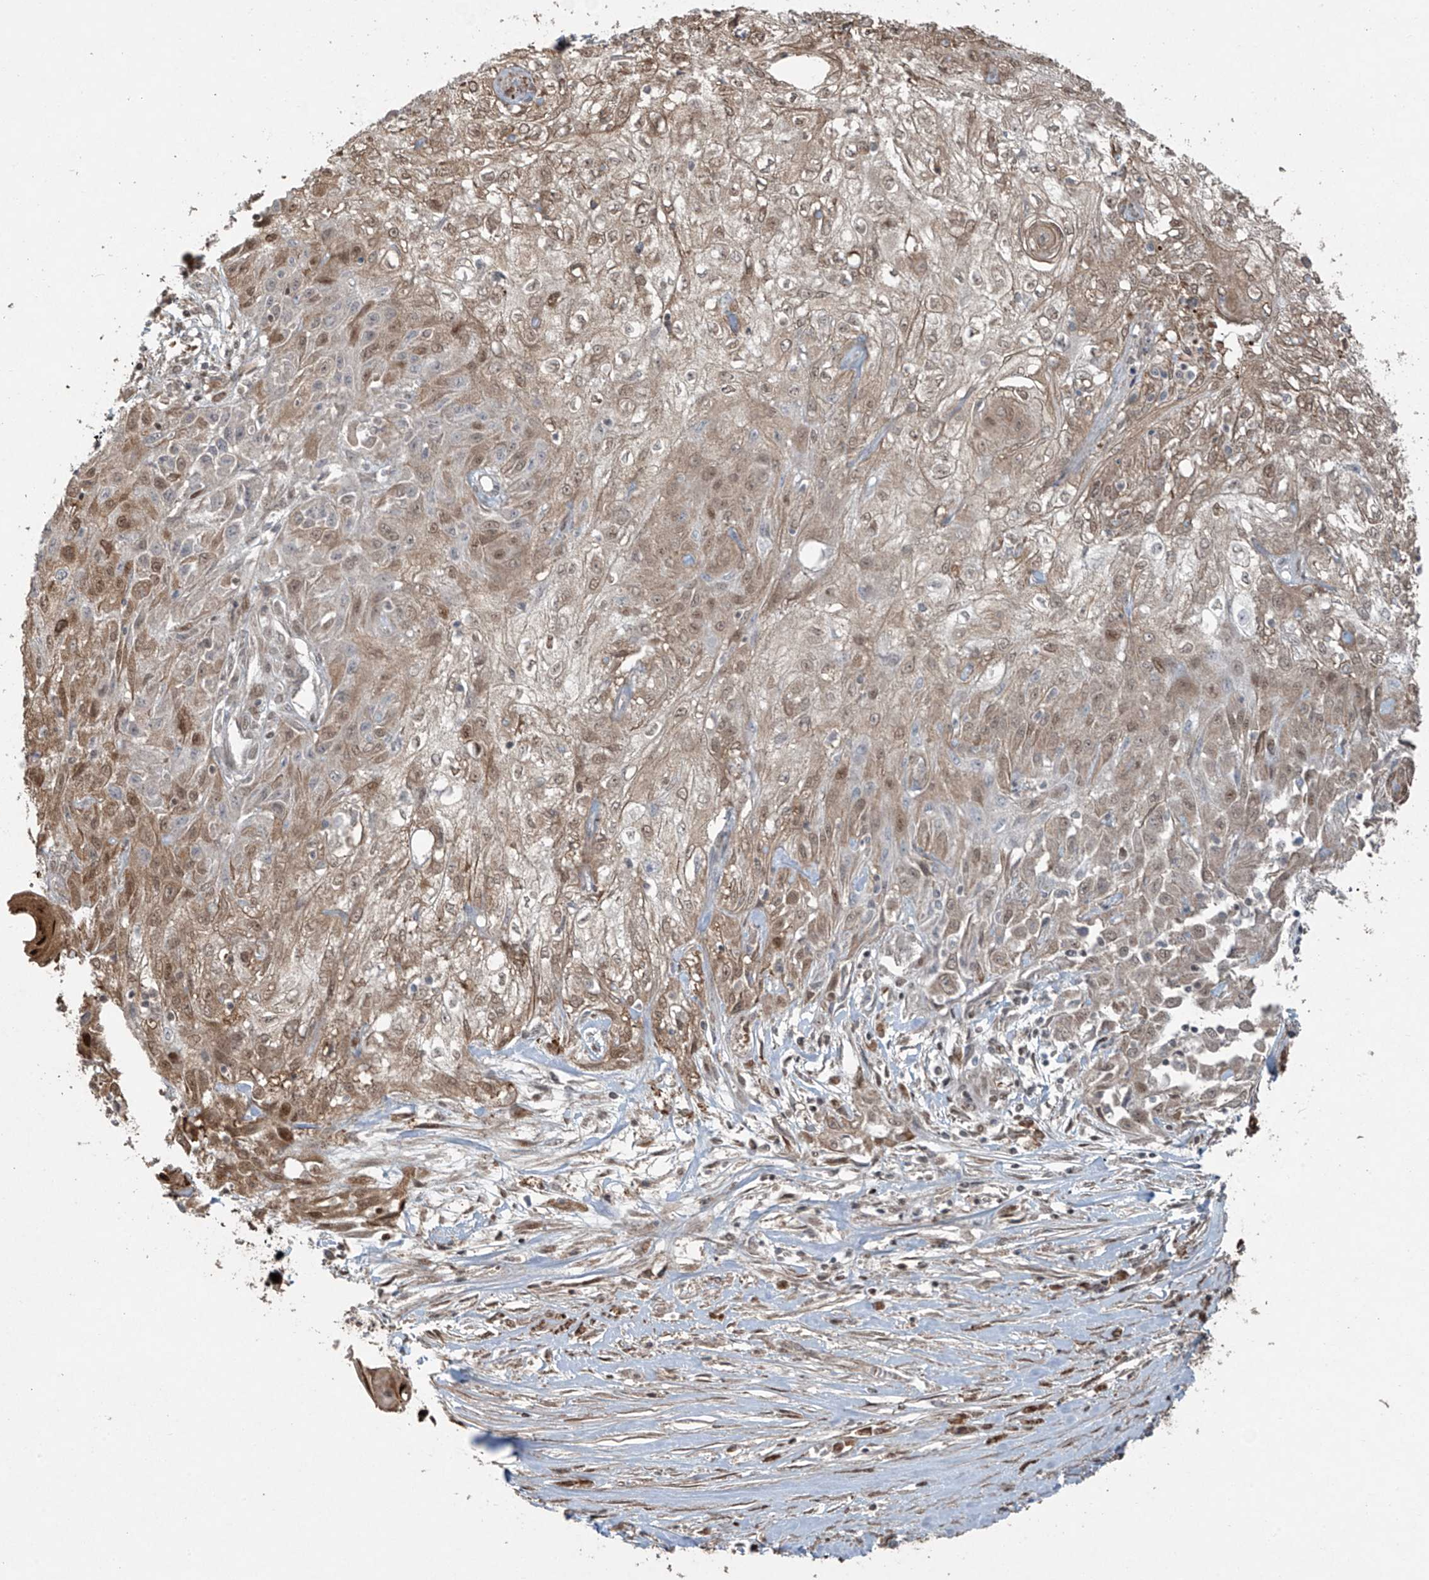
{"staining": {"intensity": "moderate", "quantity": "25%-75%", "location": "cytoplasmic/membranous,nuclear"}, "tissue": "skin cancer", "cell_type": "Tumor cells", "image_type": "cancer", "snomed": [{"axis": "morphology", "description": "Squamous cell carcinoma, NOS"}, {"axis": "morphology", "description": "Squamous cell carcinoma, metastatic, NOS"}, {"axis": "topography", "description": "Skin"}, {"axis": "topography", "description": "Lymph node"}], "caption": "This histopathology image reveals IHC staining of metastatic squamous cell carcinoma (skin), with medium moderate cytoplasmic/membranous and nuclear staining in approximately 25%-75% of tumor cells.", "gene": "TTC22", "patient": {"sex": "male", "age": 75}}